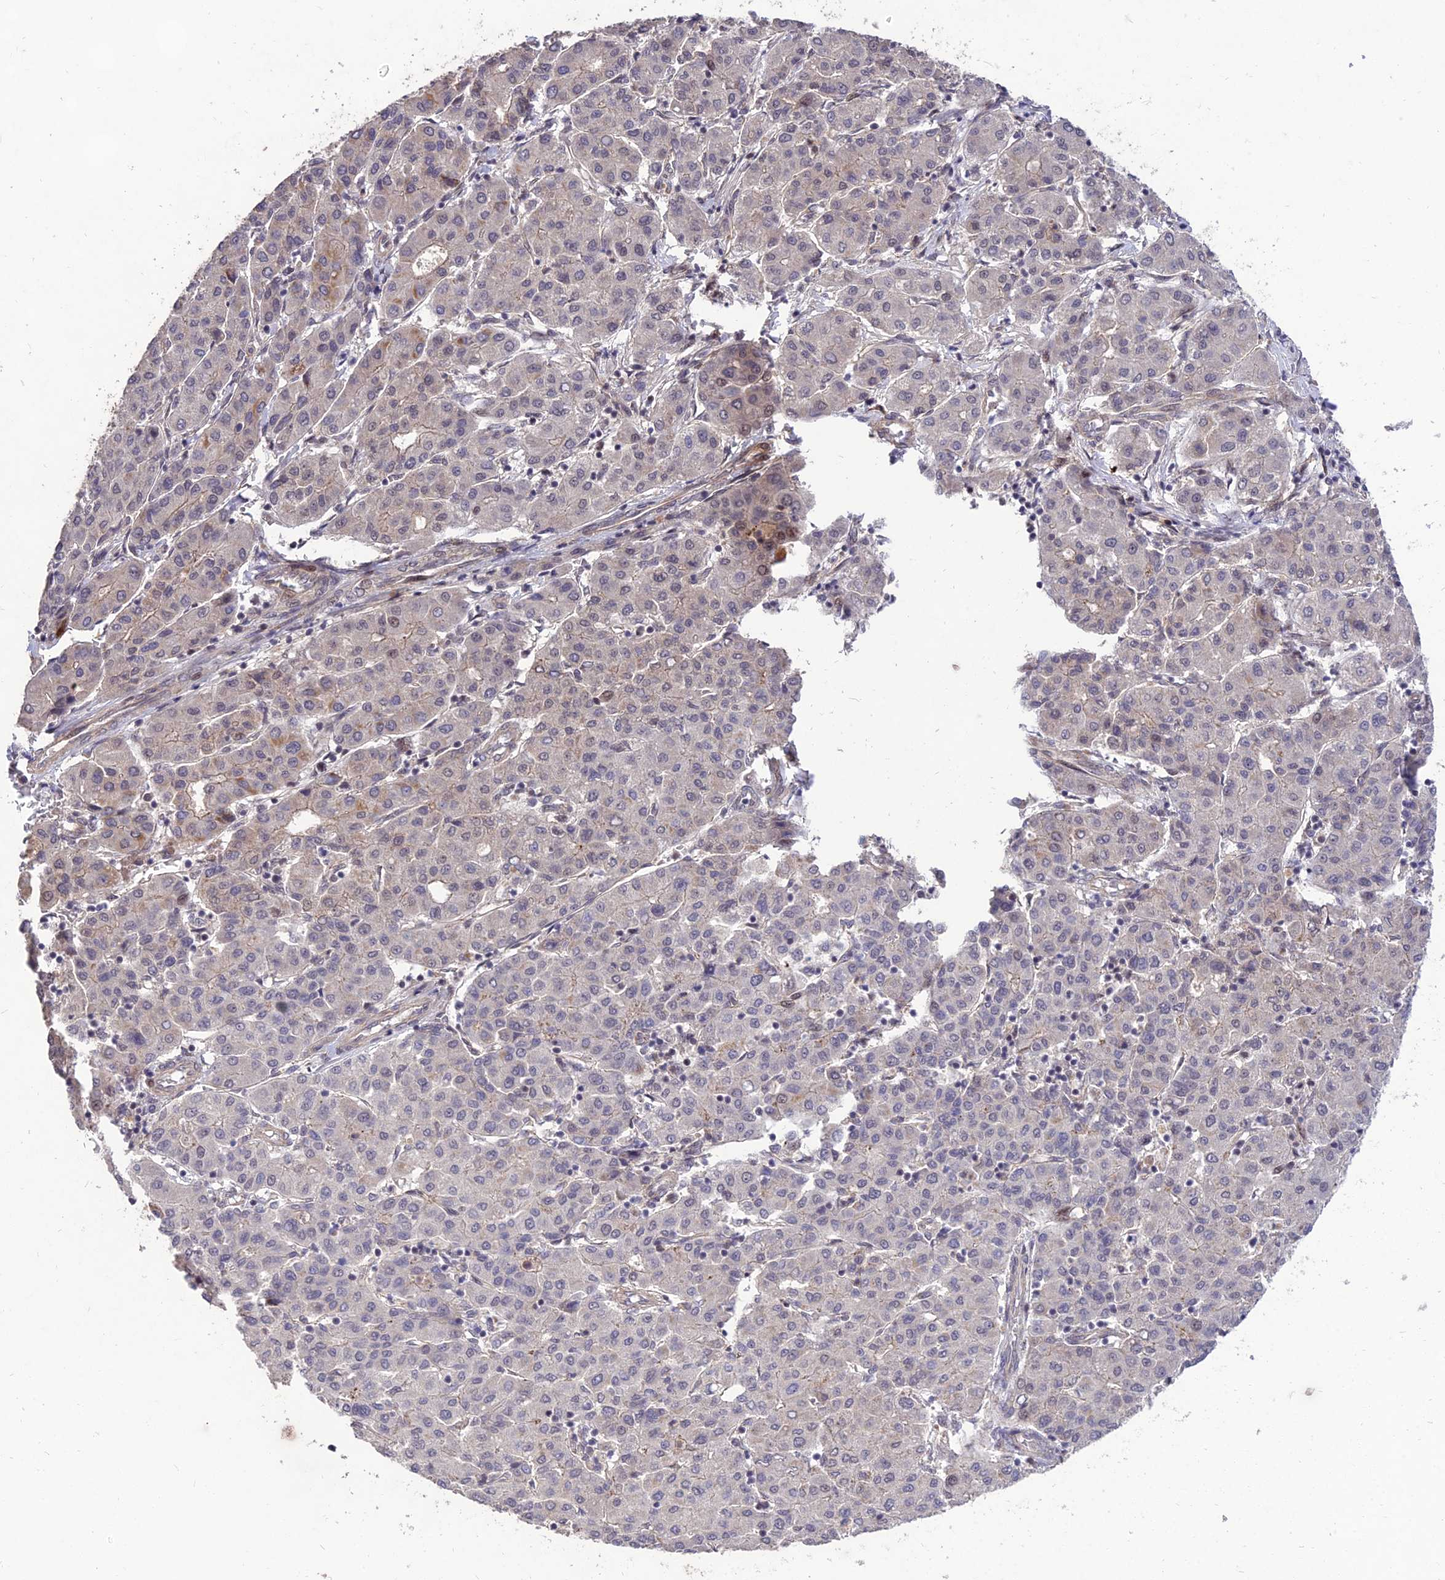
{"staining": {"intensity": "negative", "quantity": "none", "location": "none"}, "tissue": "liver cancer", "cell_type": "Tumor cells", "image_type": "cancer", "snomed": [{"axis": "morphology", "description": "Carcinoma, Hepatocellular, NOS"}, {"axis": "topography", "description": "Liver"}], "caption": "Immunohistochemistry micrograph of hepatocellular carcinoma (liver) stained for a protein (brown), which reveals no positivity in tumor cells. Nuclei are stained in blue.", "gene": "ZNF85", "patient": {"sex": "male", "age": 65}}